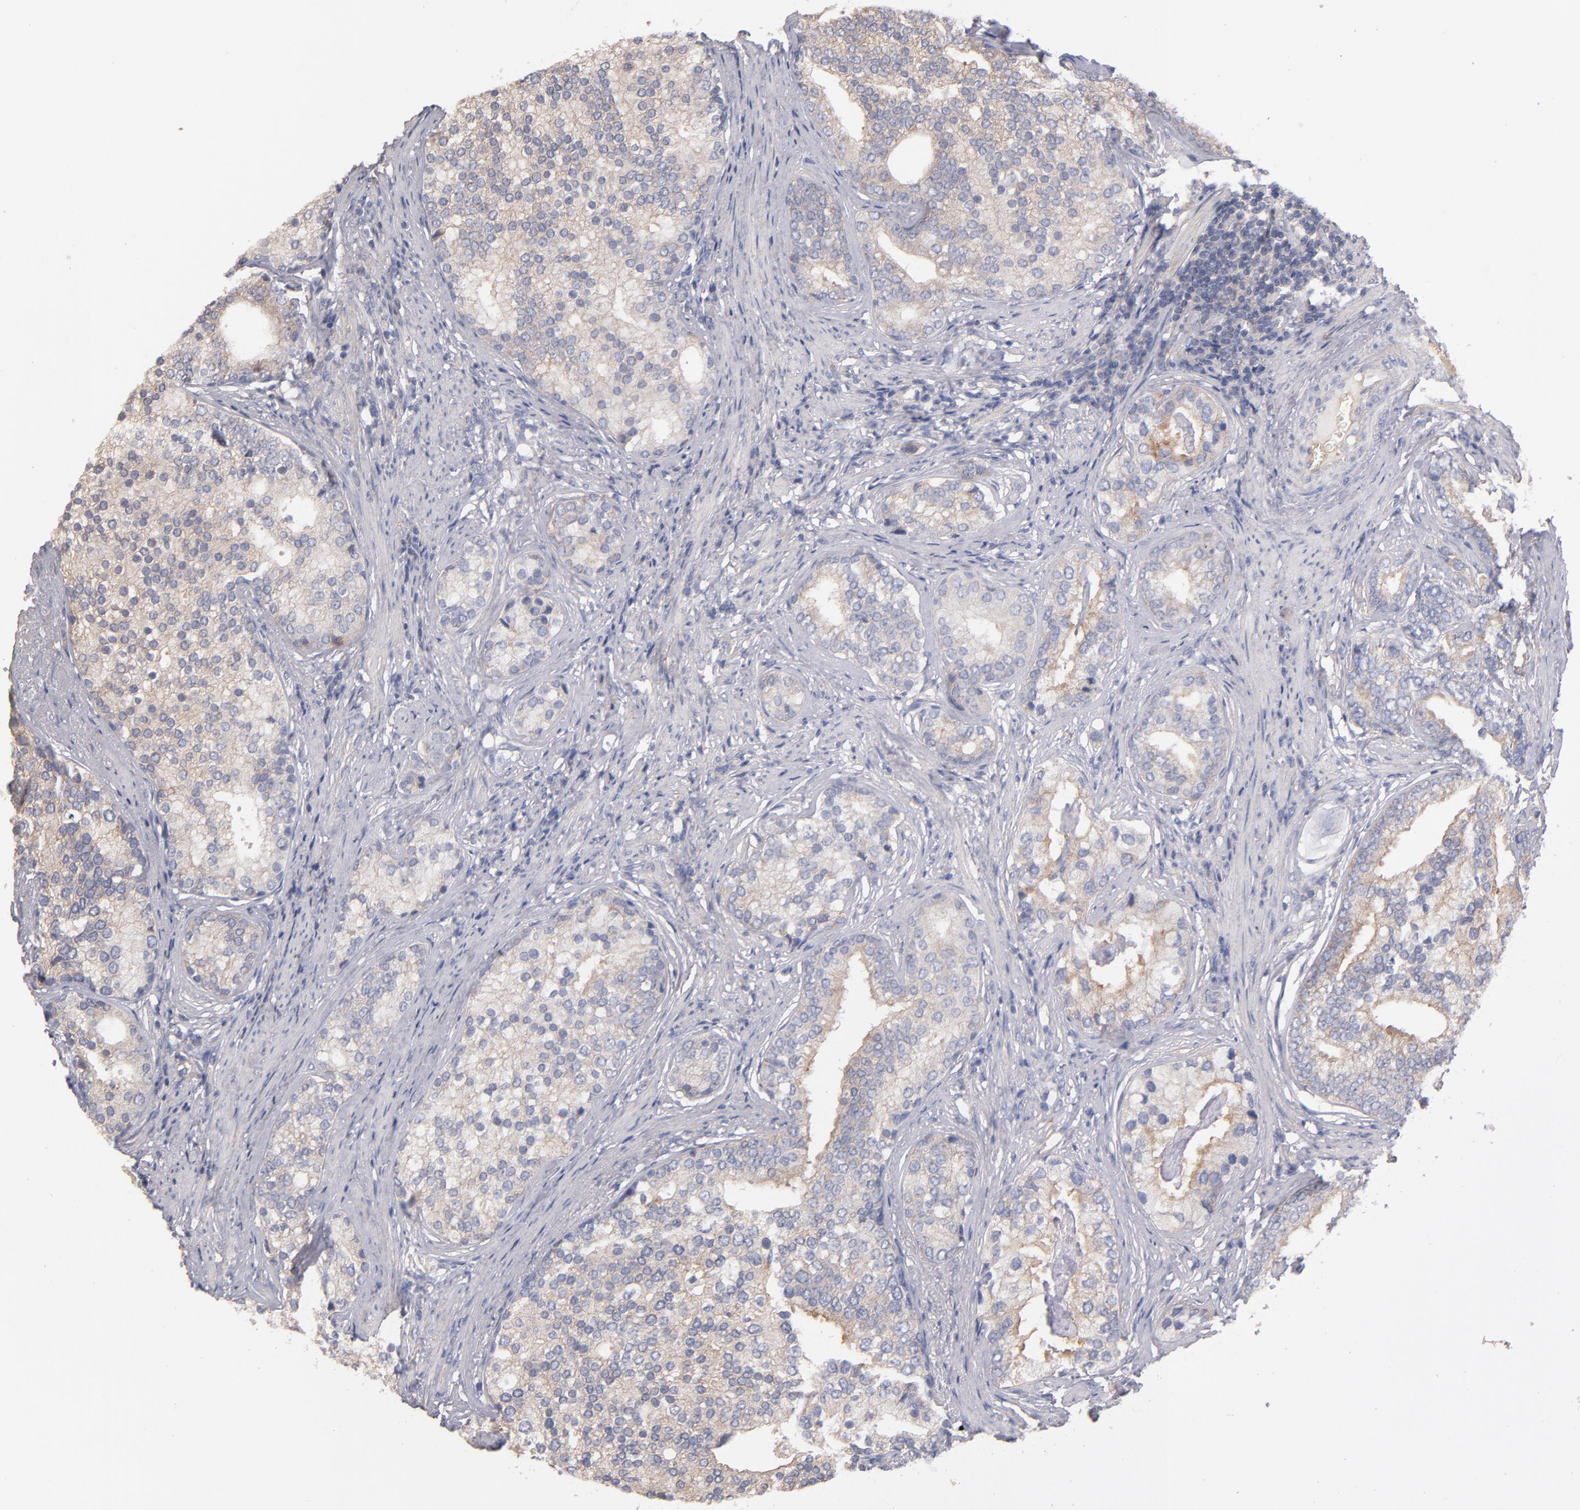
{"staining": {"intensity": "weak", "quantity": ">75%", "location": "cytoplasmic/membranous"}, "tissue": "prostate cancer", "cell_type": "Tumor cells", "image_type": "cancer", "snomed": [{"axis": "morphology", "description": "Adenocarcinoma, Low grade"}, {"axis": "topography", "description": "Prostate"}], "caption": "A brown stain highlights weak cytoplasmic/membranous staining of a protein in prostate adenocarcinoma (low-grade) tumor cells.", "gene": "DACT1", "patient": {"sex": "male", "age": 71}}